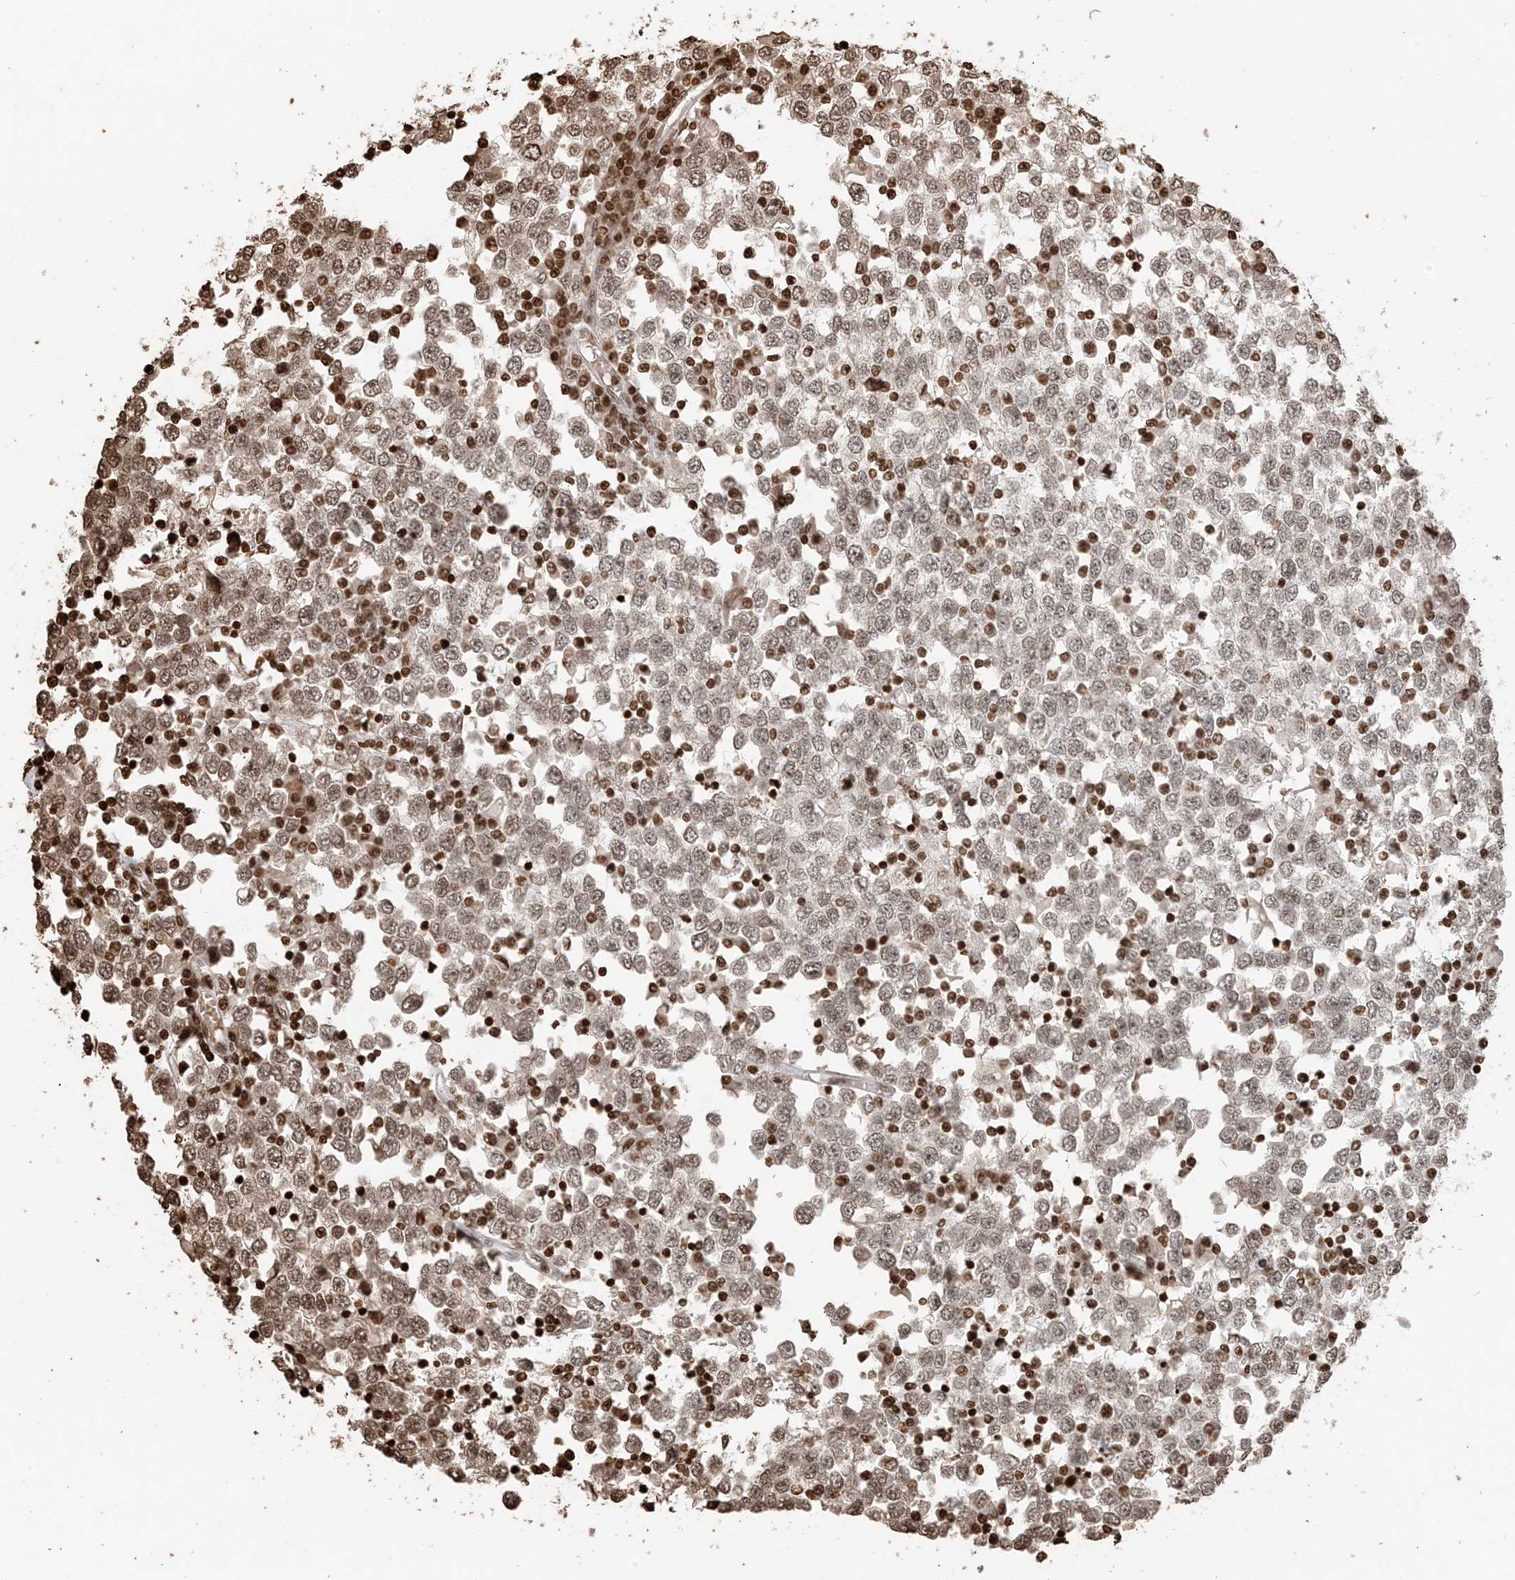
{"staining": {"intensity": "moderate", "quantity": "25%-75%", "location": "nuclear"}, "tissue": "testis cancer", "cell_type": "Tumor cells", "image_type": "cancer", "snomed": [{"axis": "morphology", "description": "Seminoma, NOS"}, {"axis": "topography", "description": "Testis"}], "caption": "The micrograph reveals a brown stain indicating the presence of a protein in the nuclear of tumor cells in testis cancer (seminoma). (DAB IHC, brown staining for protein, blue staining for nuclei).", "gene": "H3-3B", "patient": {"sex": "male", "age": 65}}